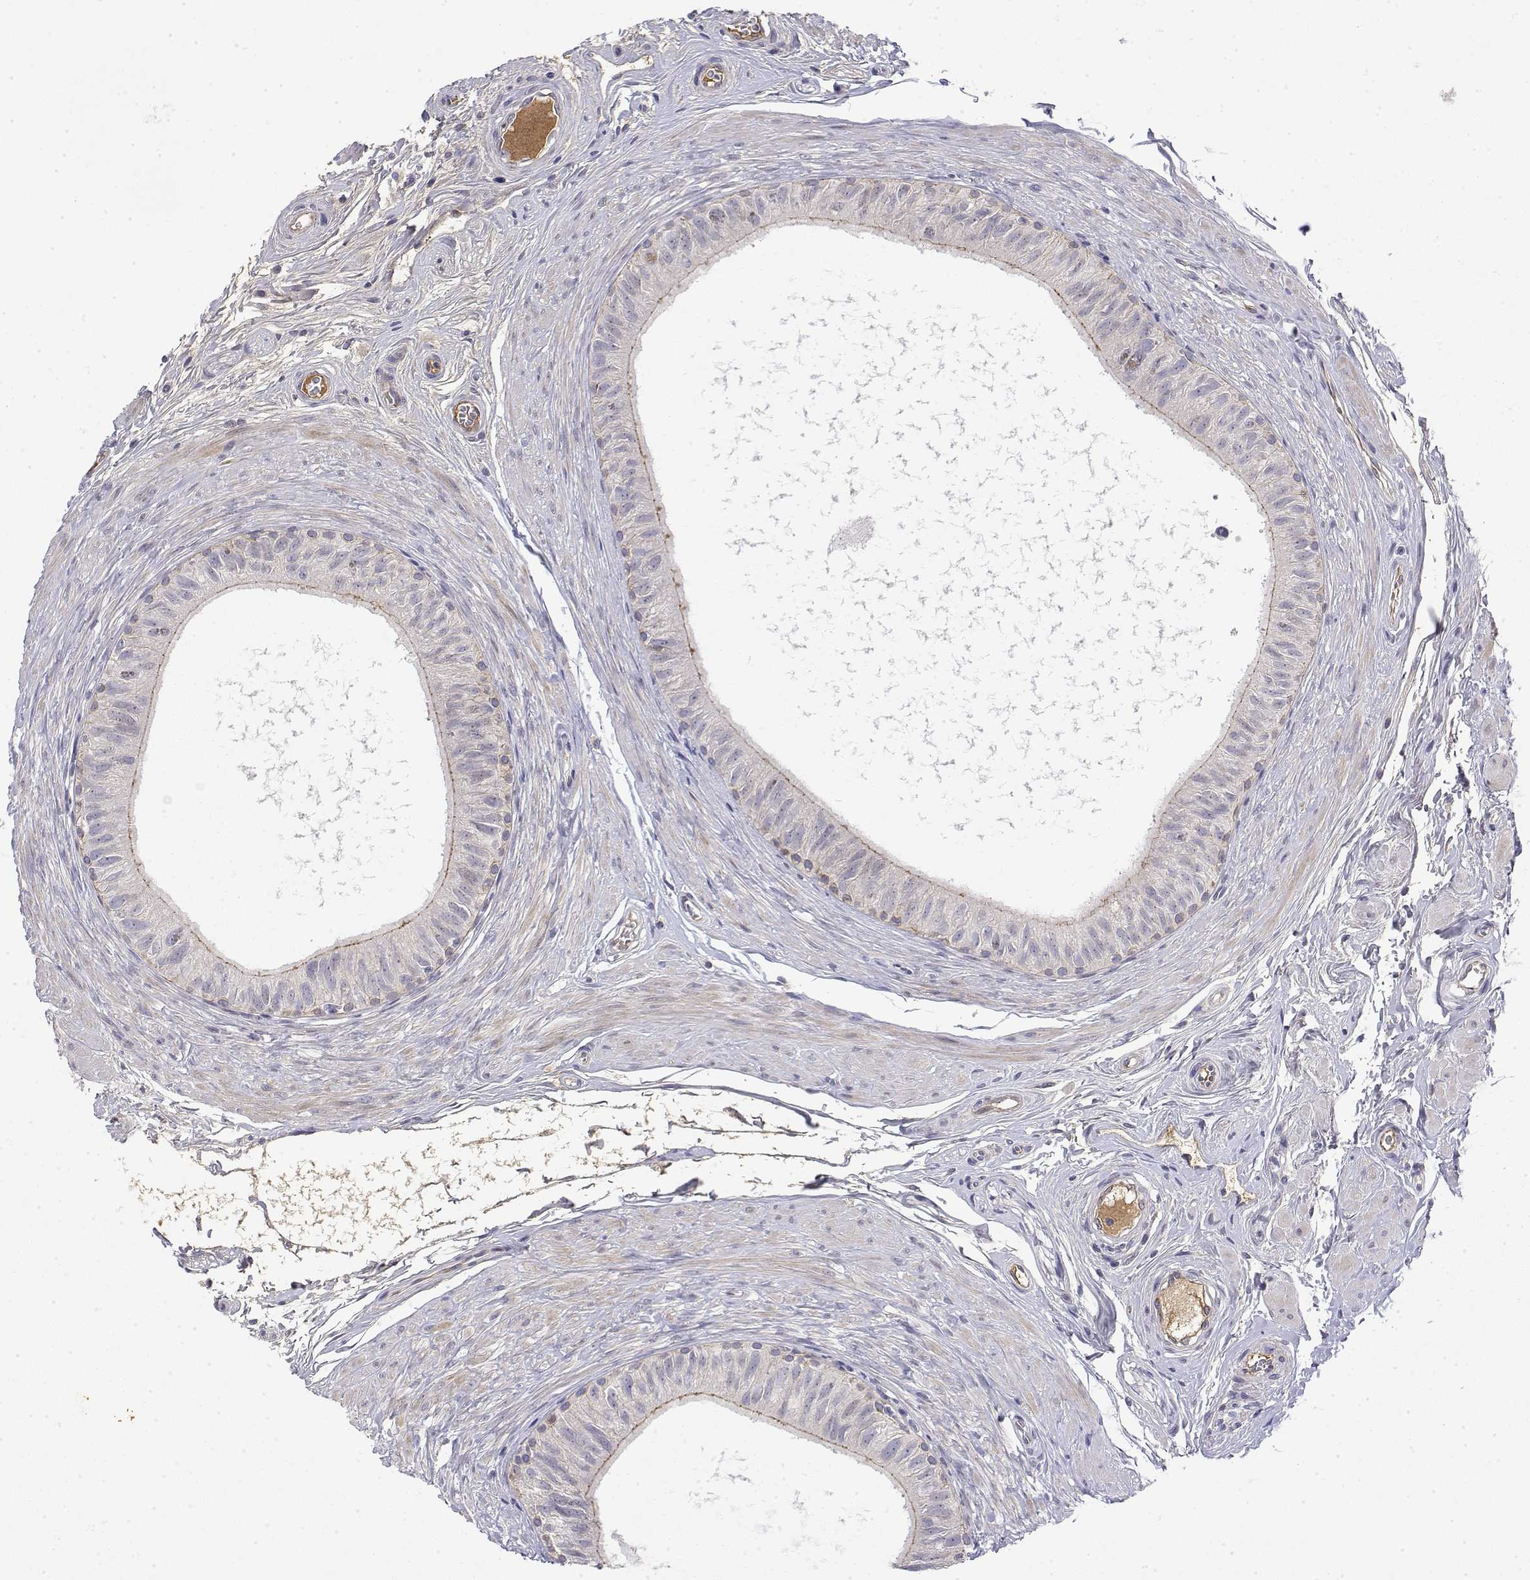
{"staining": {"intensity": "negative", "quantity": "none", "location": "none"}, "tissue": "epididymis", "cell_type": "Glandular cells", "image_type": "normal", "snomed": [{"axis": "morphology", "description": "Normal tissue, NOS"}, {"axis": "topography", "description": "Epididymis"}], "caption": "Immunohistochemistry (IHC) micrograph of unremarkable epididymis stained for a protein (brown), which shows no positivity in glandular cells.", "gene": "IGFBP4", "patient": {"sex": "male", "age": 36}}